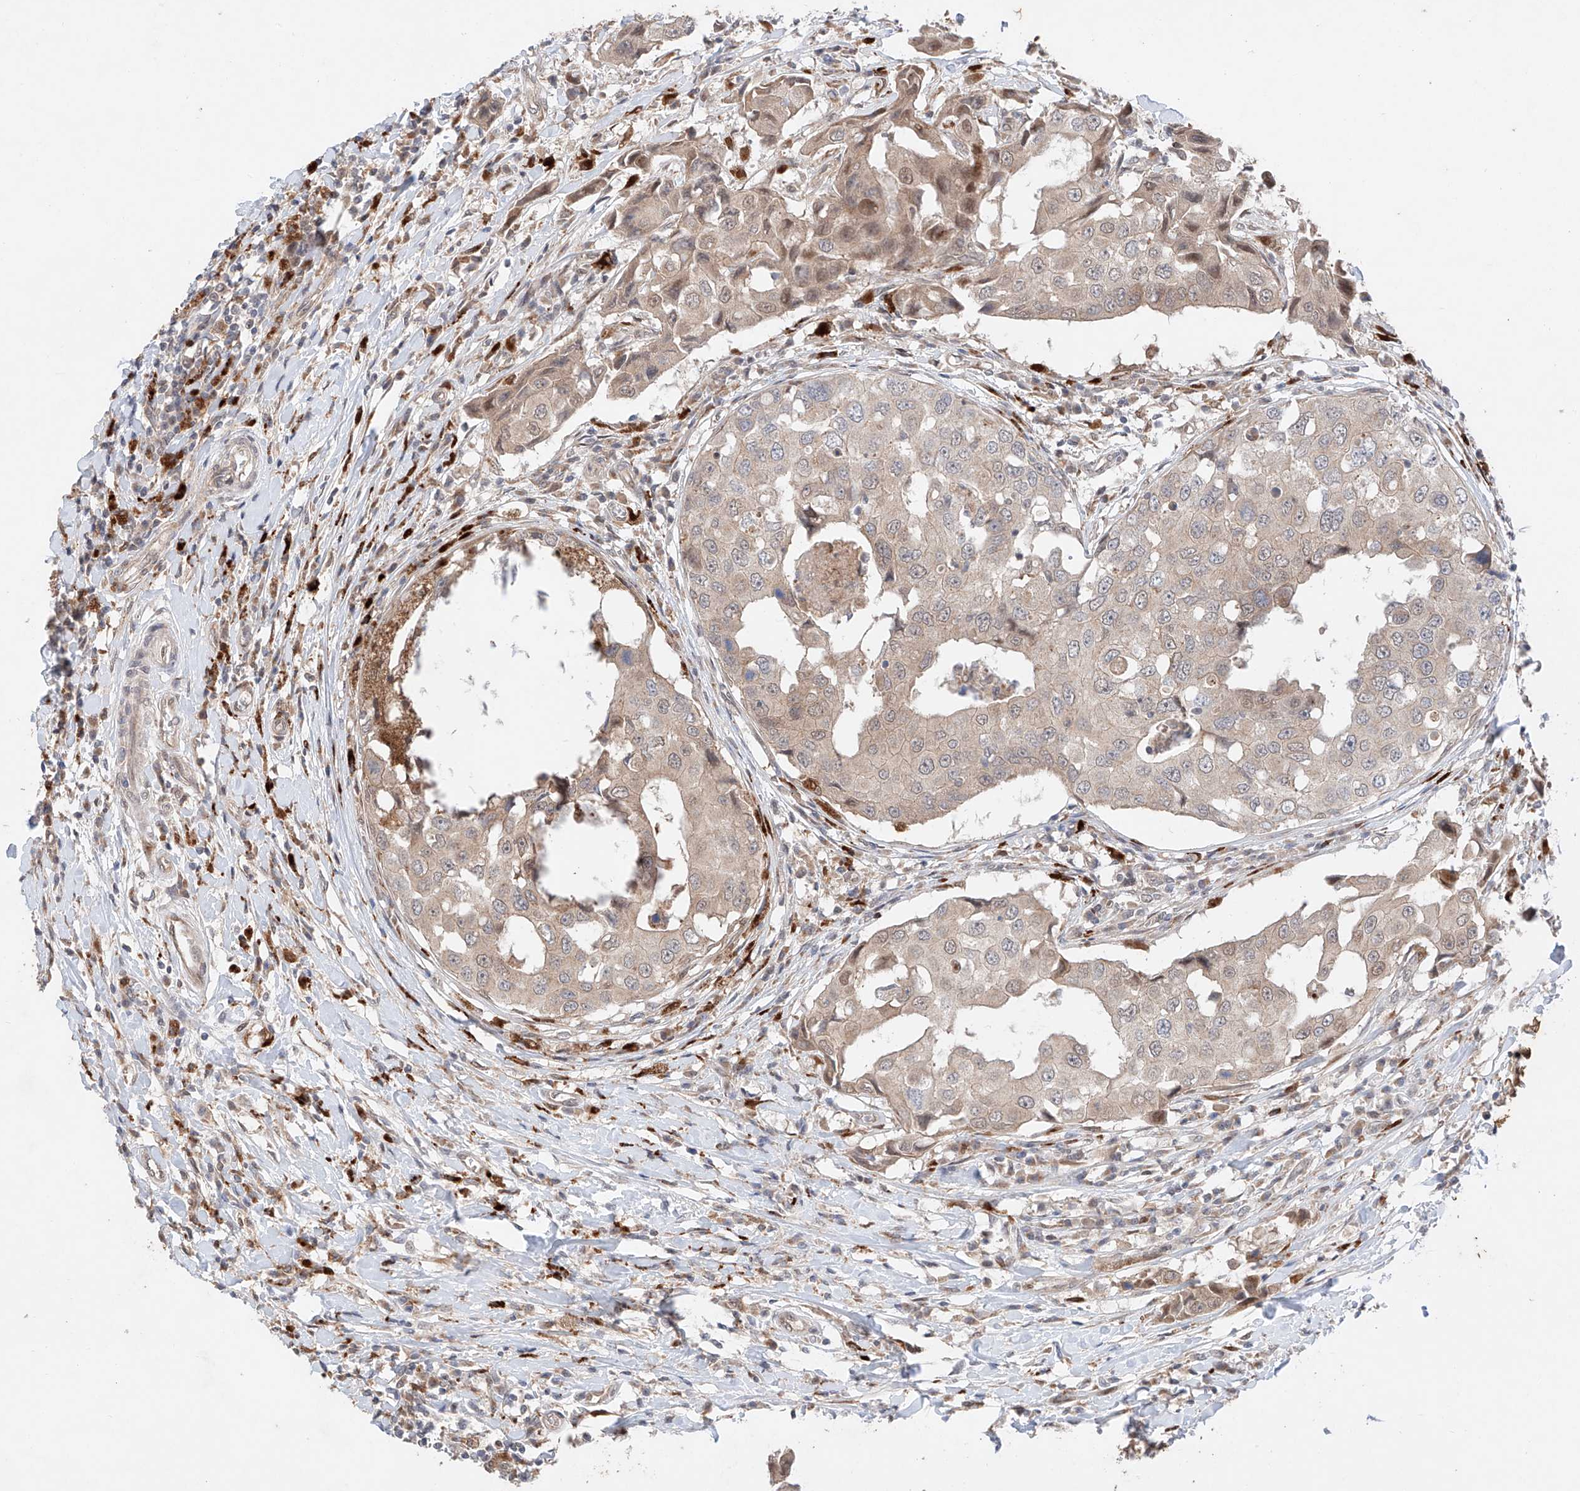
{"staining": {"intensity": "moderate", "quantity": "25%-75%", "location": "cytoplasmic/membranous,nuclear"}, "tissue": "breast cancer", "cell_type": "Tumor cells", "image_type": "cancer", "snomed": [{"axis": "morphology", "description": "Duct carcinoma"}, {"axis": "topography", "description": "Breast"}], "caption": "A micrograph of invasive ductal carcinoma (breast) stained for a protein shows moderate cytoplasmic/membranous and nuclear brown staining in tumor cells.", "gene": "GCNT1", "patient": {"sex": "female", "age": 27}}